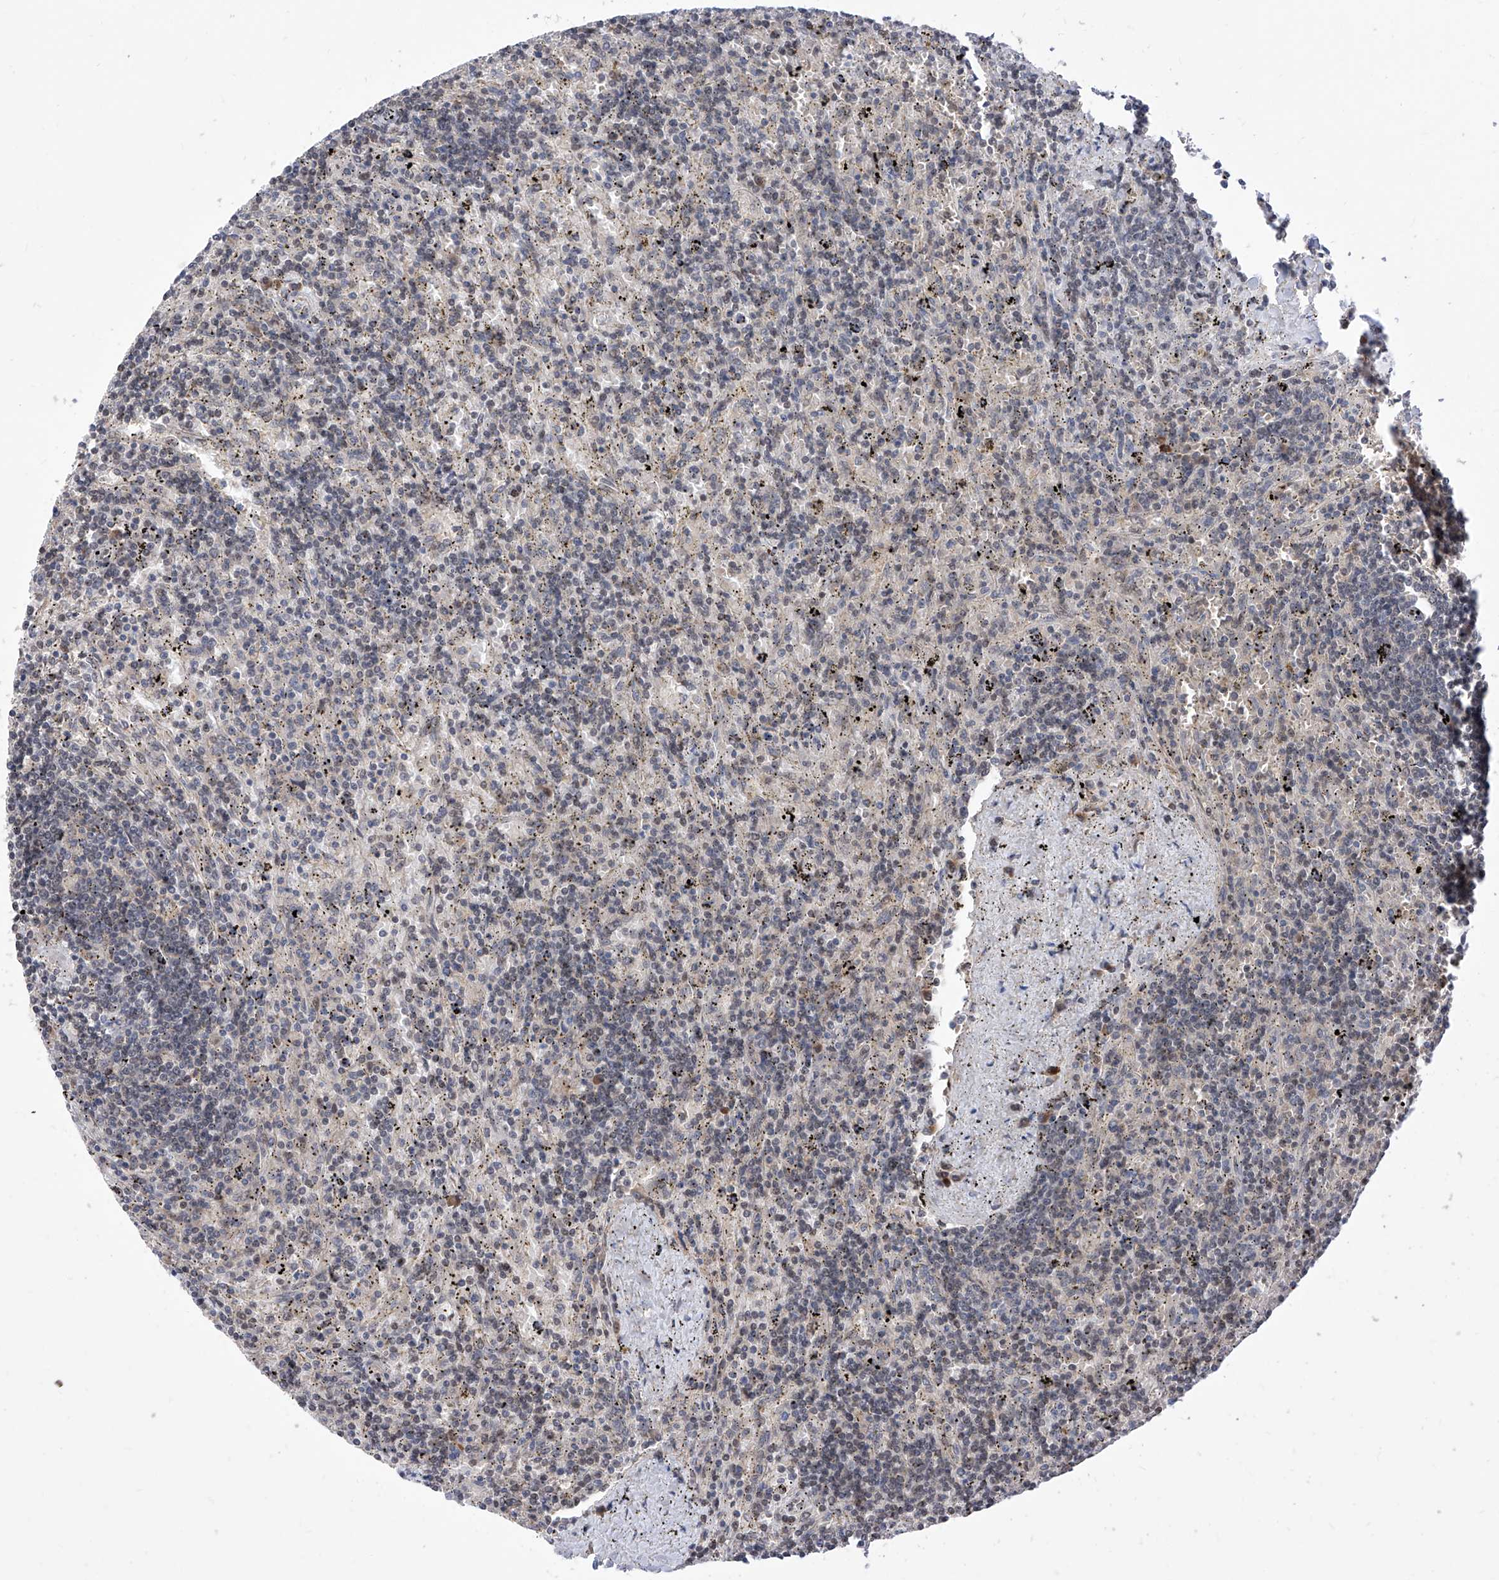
{"staining": {"intensity": "negative", "quantity": "none", "location": "none"}, "tissue": "lymphoma", "cell_type": "Tumor cells", "image_type": "cancer", "snomed": [{"axis": "morphology", "description": "Malignant lymphoma, non-Hodgkin's type, Low grade"}, {"axis": "topography", "description": "Spleen"}], "caption": "Protein analysis of lymphoma reveals no significant expression in tumor cells.", "gene": "LGR4", "patient": {"sex": "male", "age": 76}}